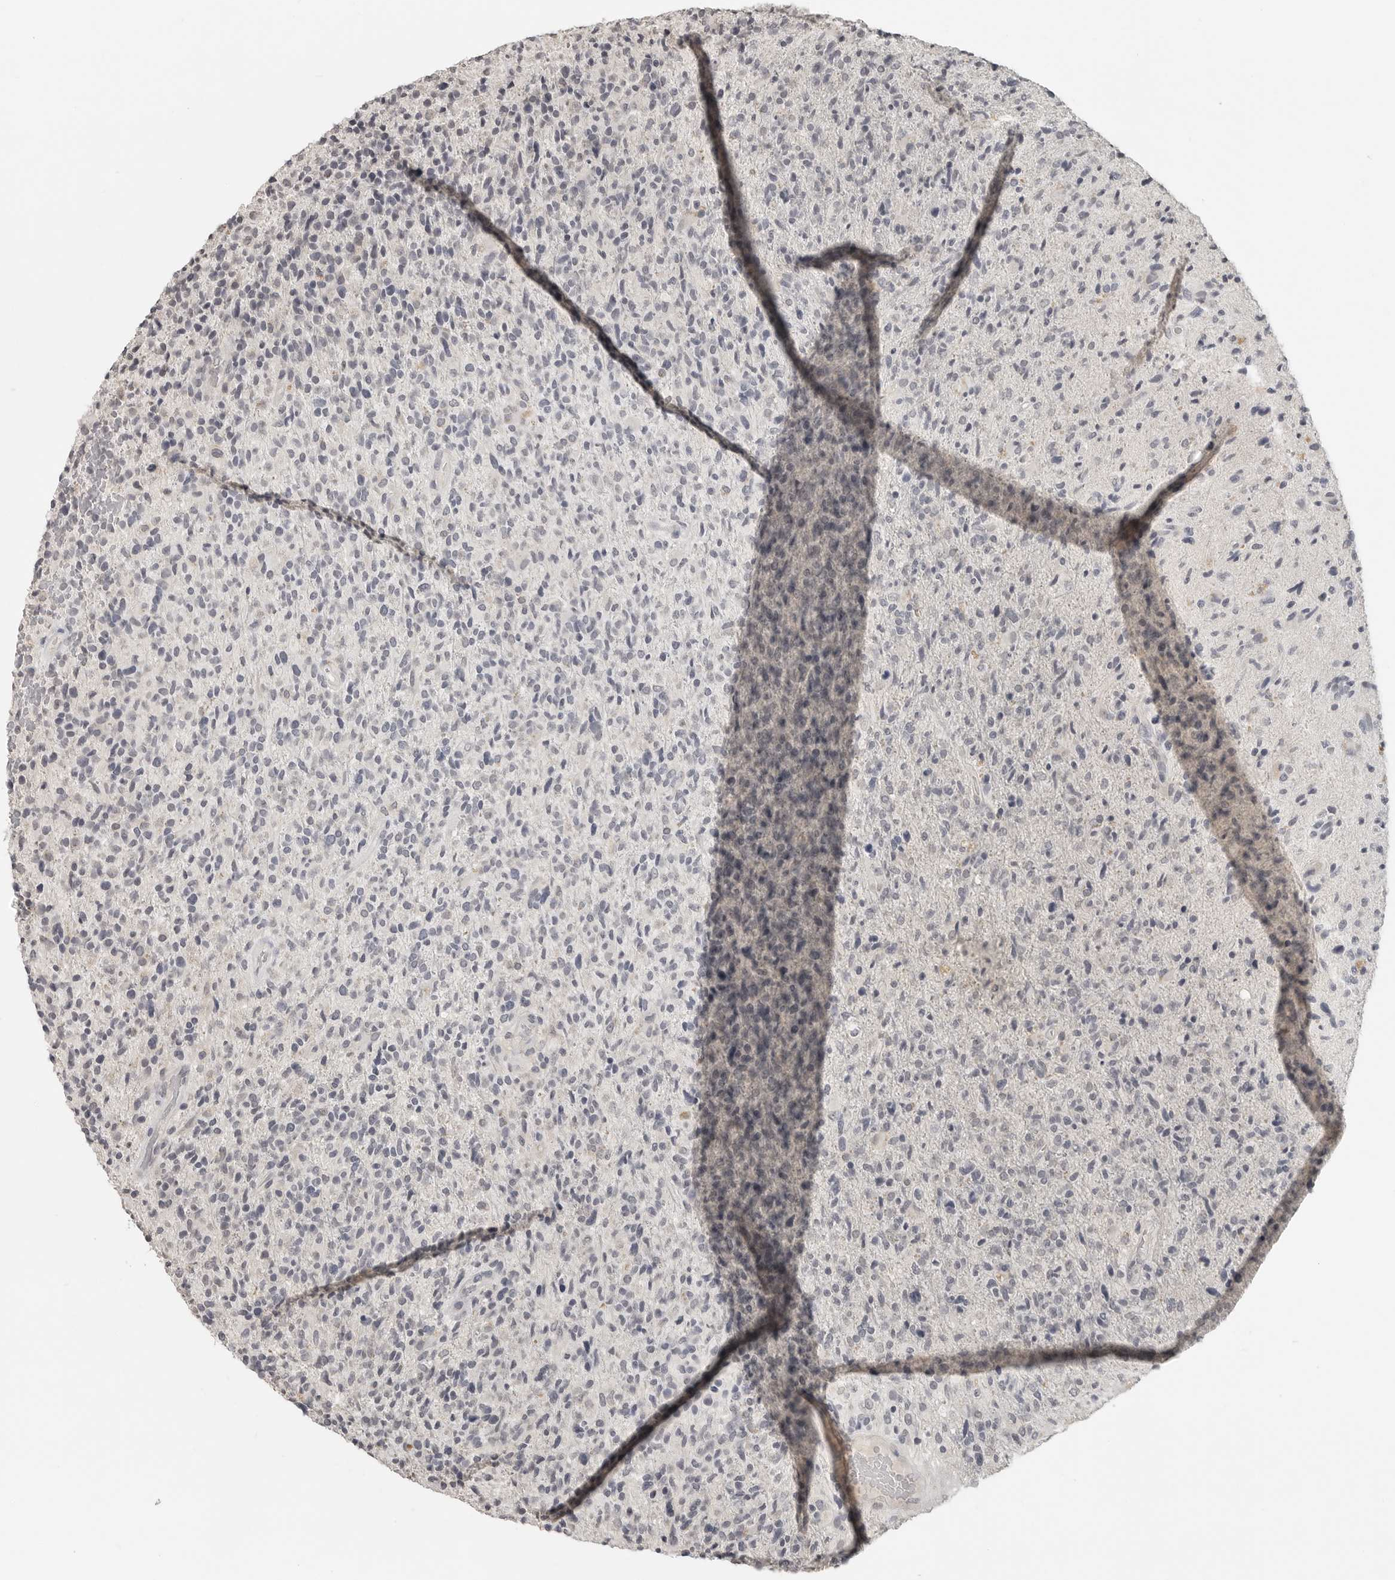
{"staining": {"intensity": "negative", "quantity": "none", "location": "none"}, "tissue": "glioma", "cell_type": "Tumor cells", "image_type": "cancer", "snomed": [{"axis": "morphology", "description": "Glioma, malignant, High grade"}, {"axis": "topography", "description": "Brain"}], "caption": "DAB immunohistochemical staining of human glioma reveals no significant expression in tumor cells.", "gene": "FOXP3", "patient": {"sex": "male", "age": 72}}